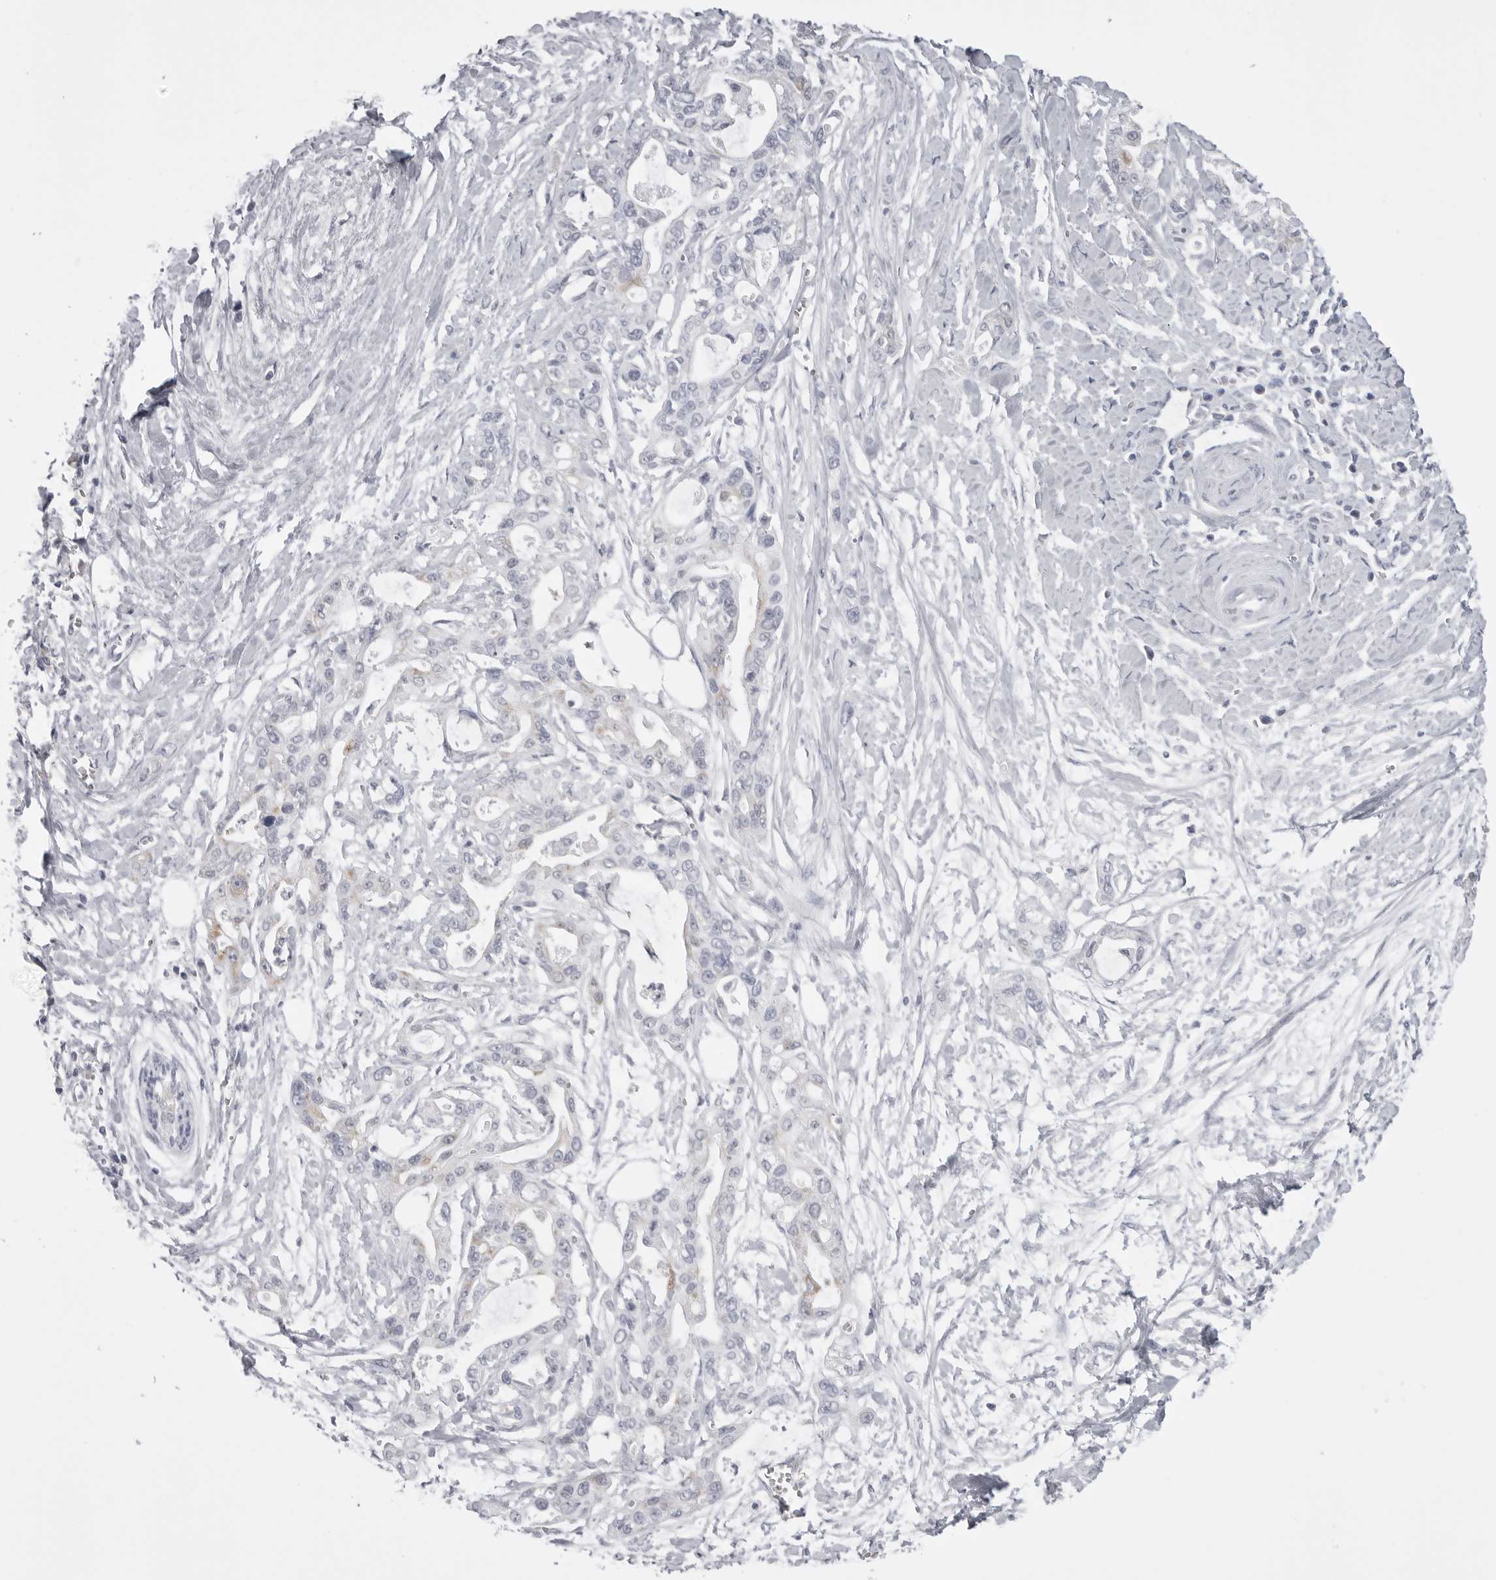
{"staining": {"intensity": "negative", "quantity": "none", "location": "none"}, "tissue": "pancreatic cancer", "cell_type": "Tumor cells", "image_type": "cancer", "snomed": [{"axis": "morphology", "description": "Adenocarcinoma, NOS"}, {"axis": "topography", "description": "Pancreas"}], "caption": "DAB immunohistochemical staining of human adenocarcinoma (pancreatic) demonstrates no significant positivity in tumor cells. (Stains: DAB (3,3'-diaminobenzidine) IHC with hematoxylin counter stain, Microscopy: brightfield microscopy at high magnification).", "gene": "TUFM", "patient": {"sex": "male", "age": 68}}